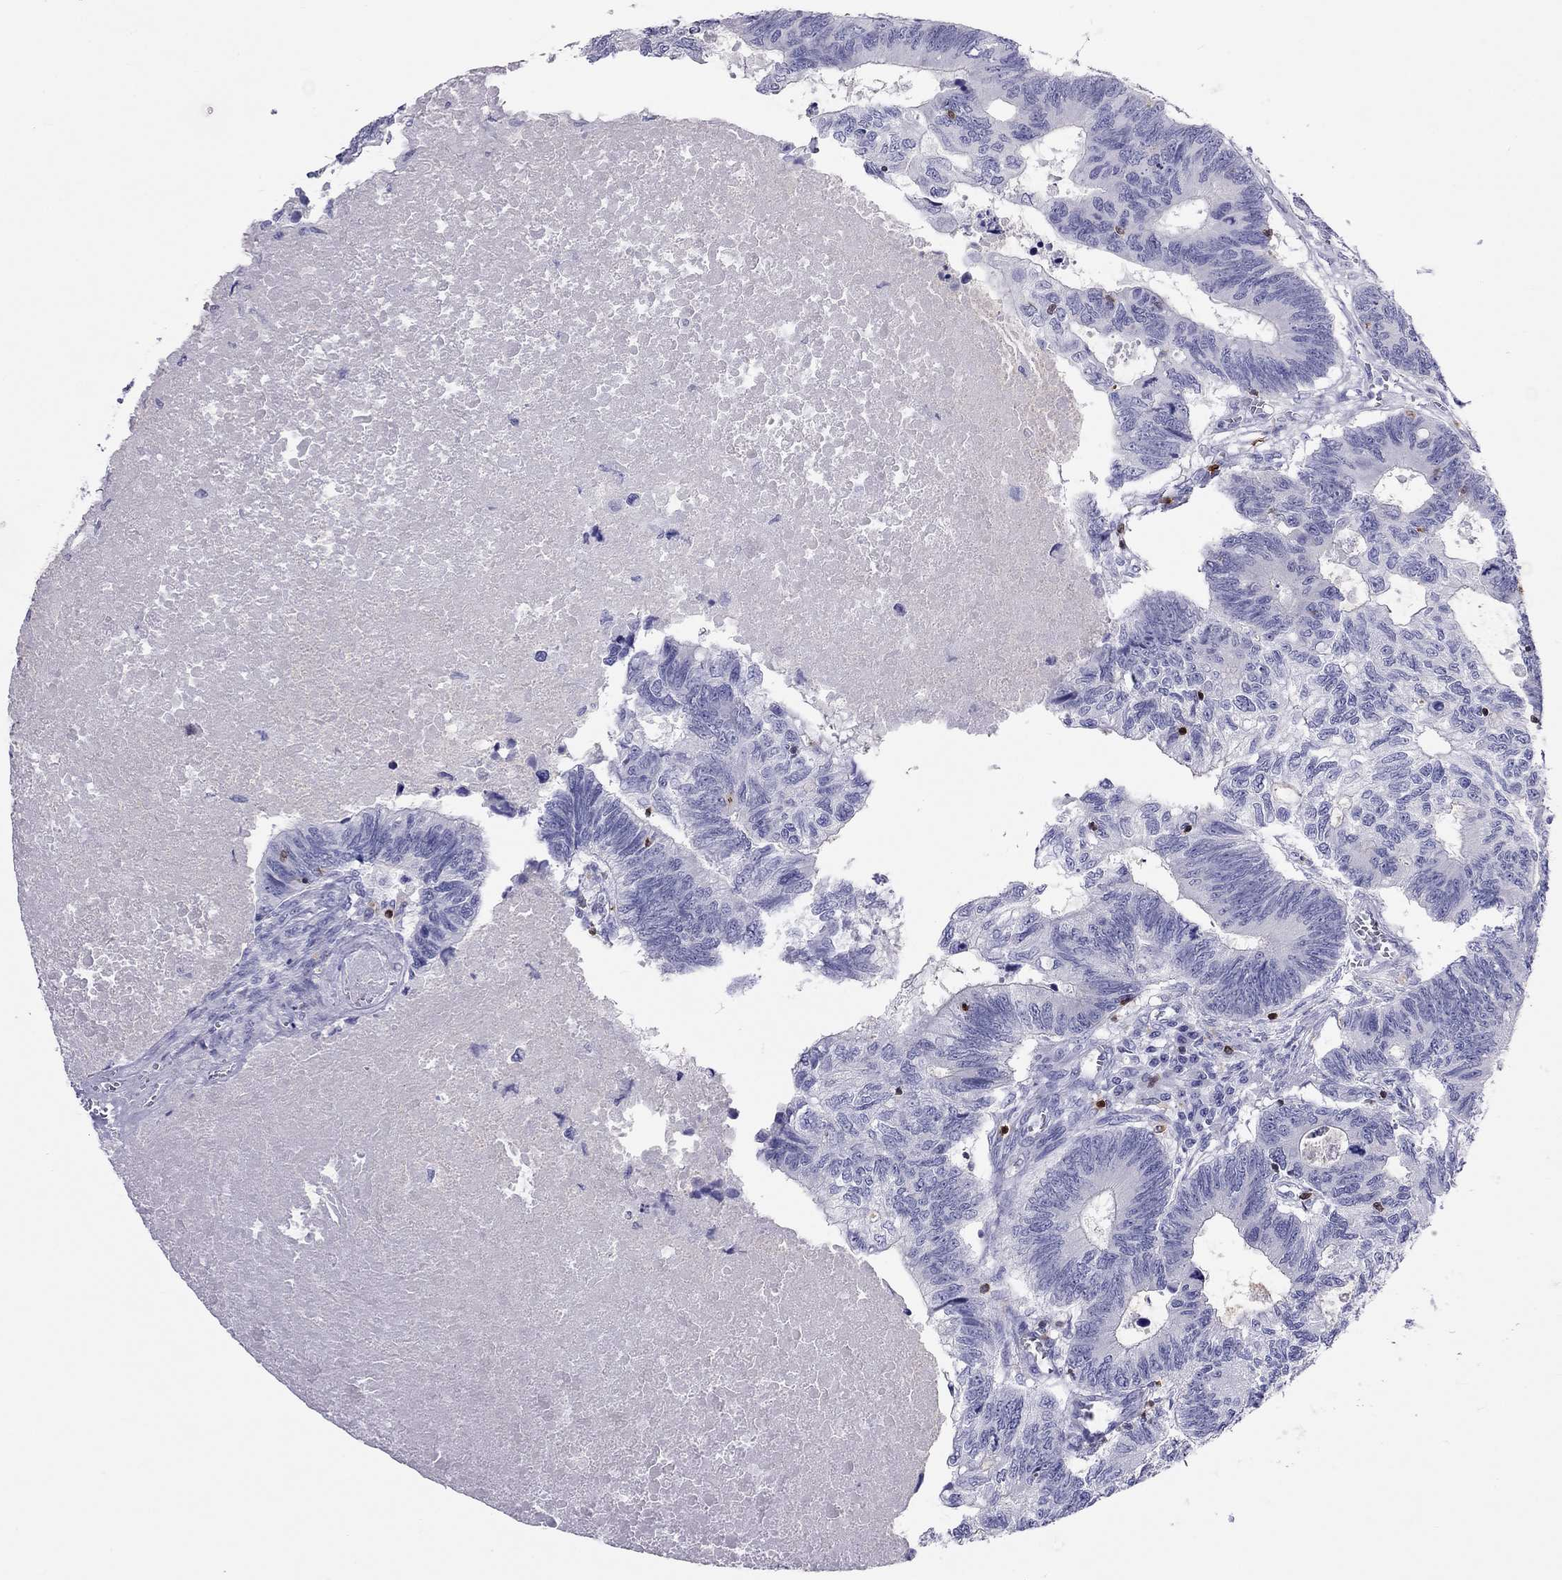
{"staining": {"intensity": "negative", "quantity": "none", "location": "none"}, "tissue": "colorectal cancer", "cell_type": "Tumor cells", "image_type": "cancer", "snomed": [{"axis": "morphology", "description": "Adenocarcinoma, NOS"}, {"axis": "topography", "description": "Colon"}], "caption": "DAB (3,3'-diaminobenzidine) immunohistochemical staining of human adenocarcinoma (colorectal) exhibits no significant positivity in tumor cells.", "gene": "SH2D2A", "patient": {"sex": "female", "age": 77}}